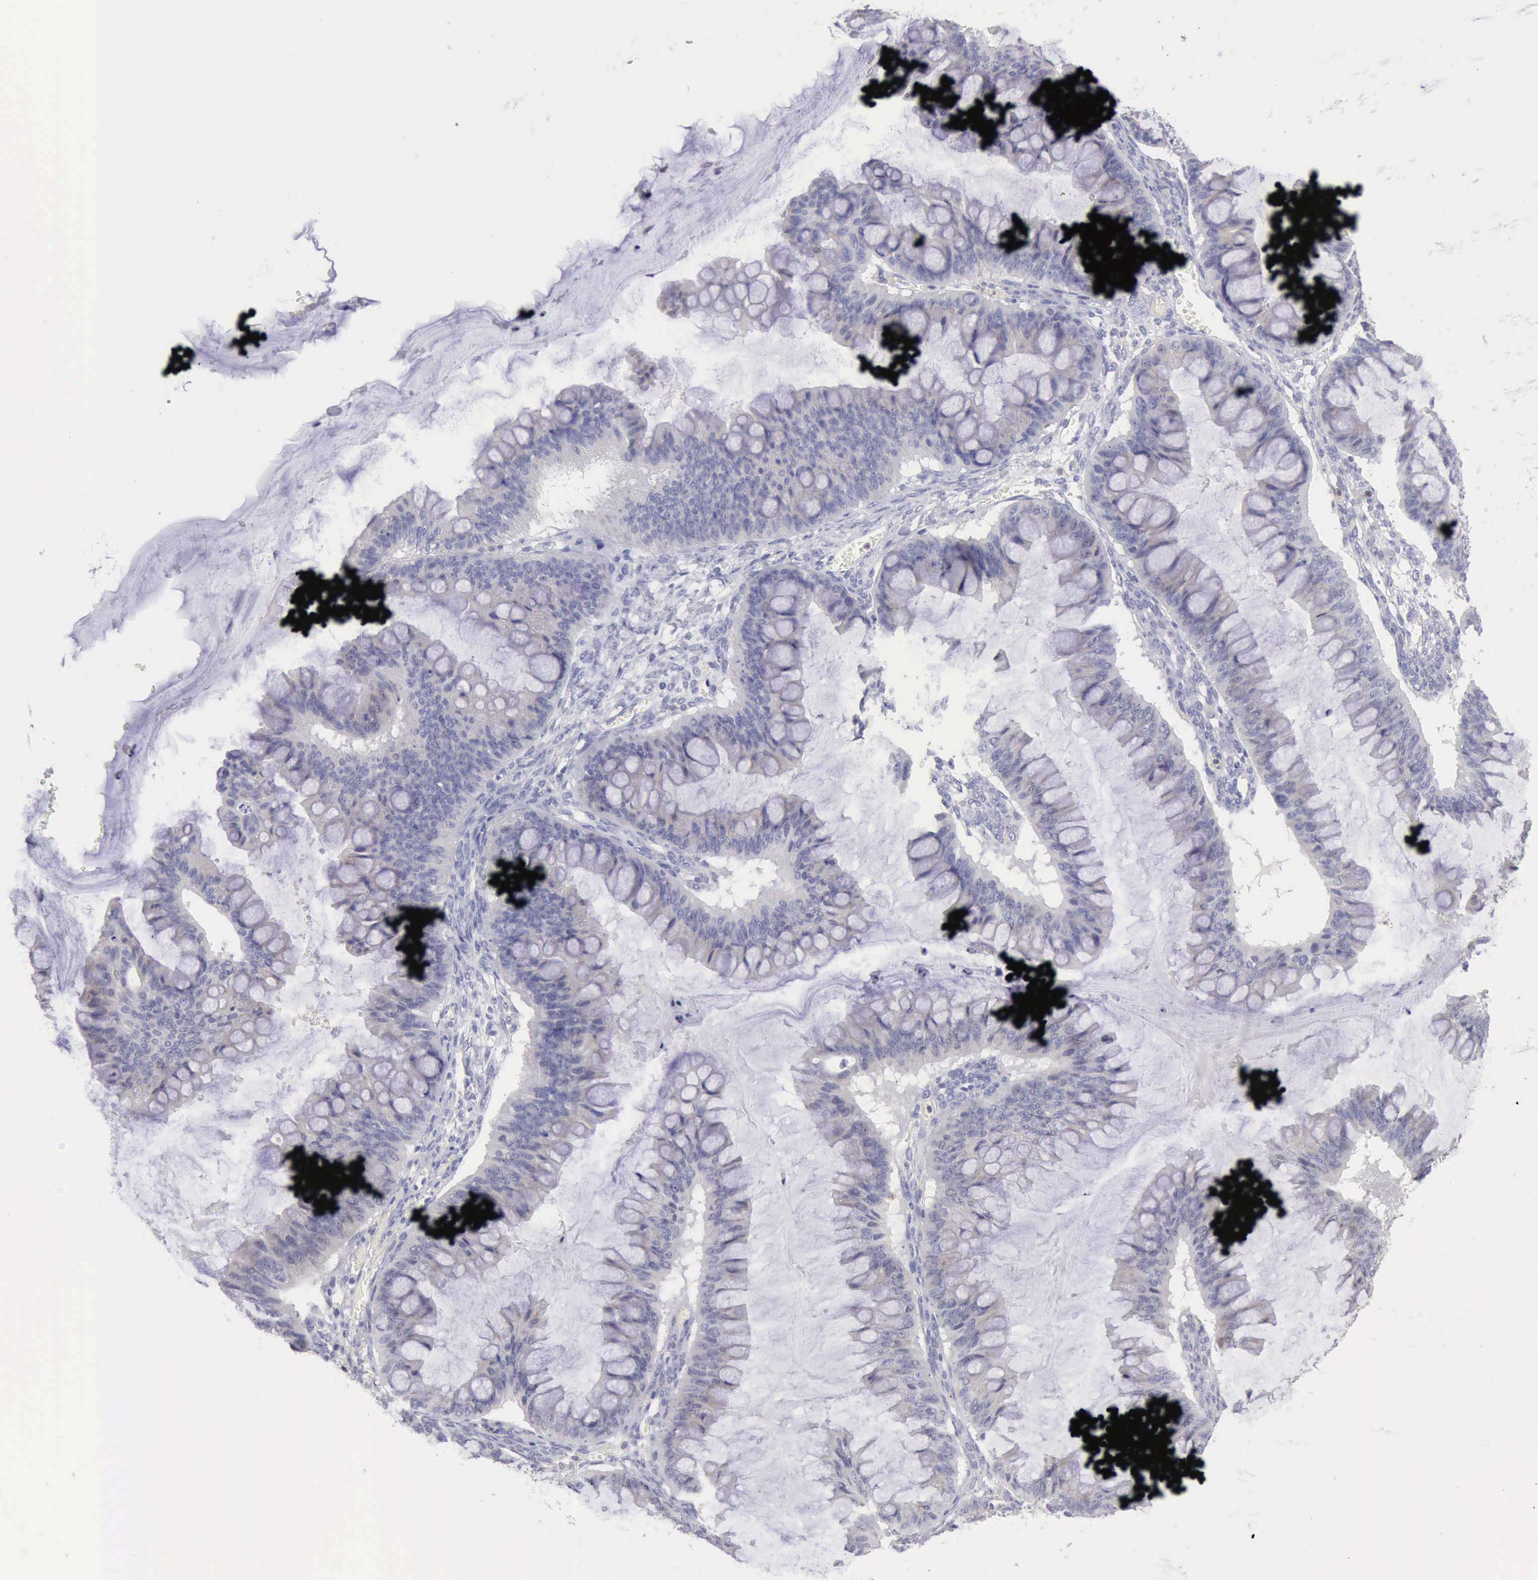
{"staining": {"intensity": "negative", "quantity": "none", "location": "none"}, "tissue": "ovarian cancer", "cell_type": "Tumor cells", "image_type": "cancer", "snomed": [{"axis": "morphology", "description": "Cystadenocarcinoma, mucinous, NOS"}, {"axis": "topography", "description": "Ovary"}], "caption": "The micrograph reveals no significant positivity in tumor cells of ovarian cancer.", "gene": "SASH3", "patient": {"sex": "female", "age": 73}}